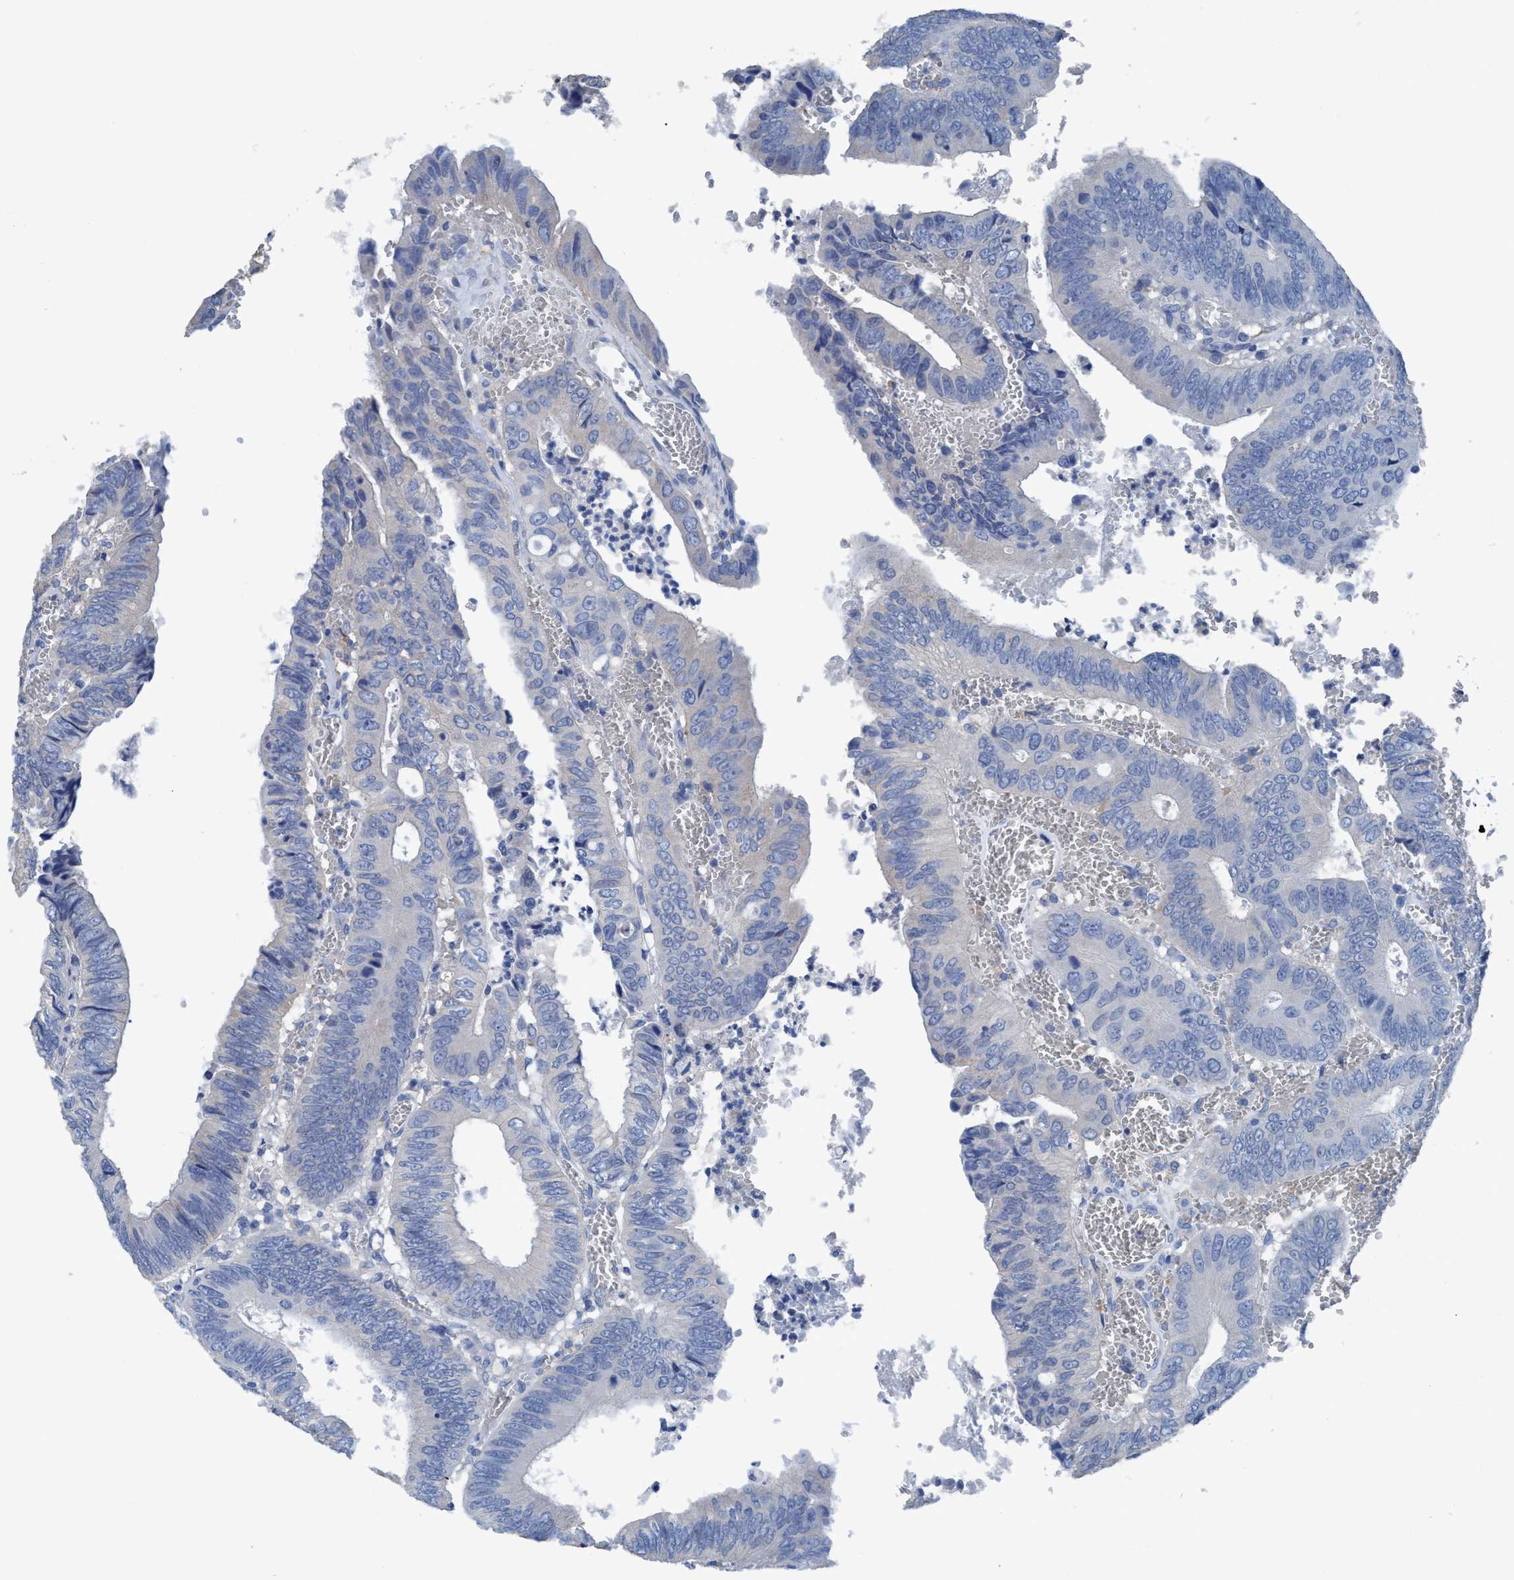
{"staining": {"intensity": "negative", "quantity": "none", "location": "none"}, "tissue": "colorectal cancer", "cell_type": "Tumor cells", "image_type": "cancer", "snomed": [{"axis": "morphology", "description": "Inflammation, NOS"}, {"axis": "morphology", "description": "Adenocarcinoma, NOS"}, {"axis": "topography", "description": "Colon"}], "caption": "Immunohistochemistry of colorectal cancer displays no expression in tumor cells.", "gene": "DNAI1", "patient": {"sex": "male", "age": 72}}